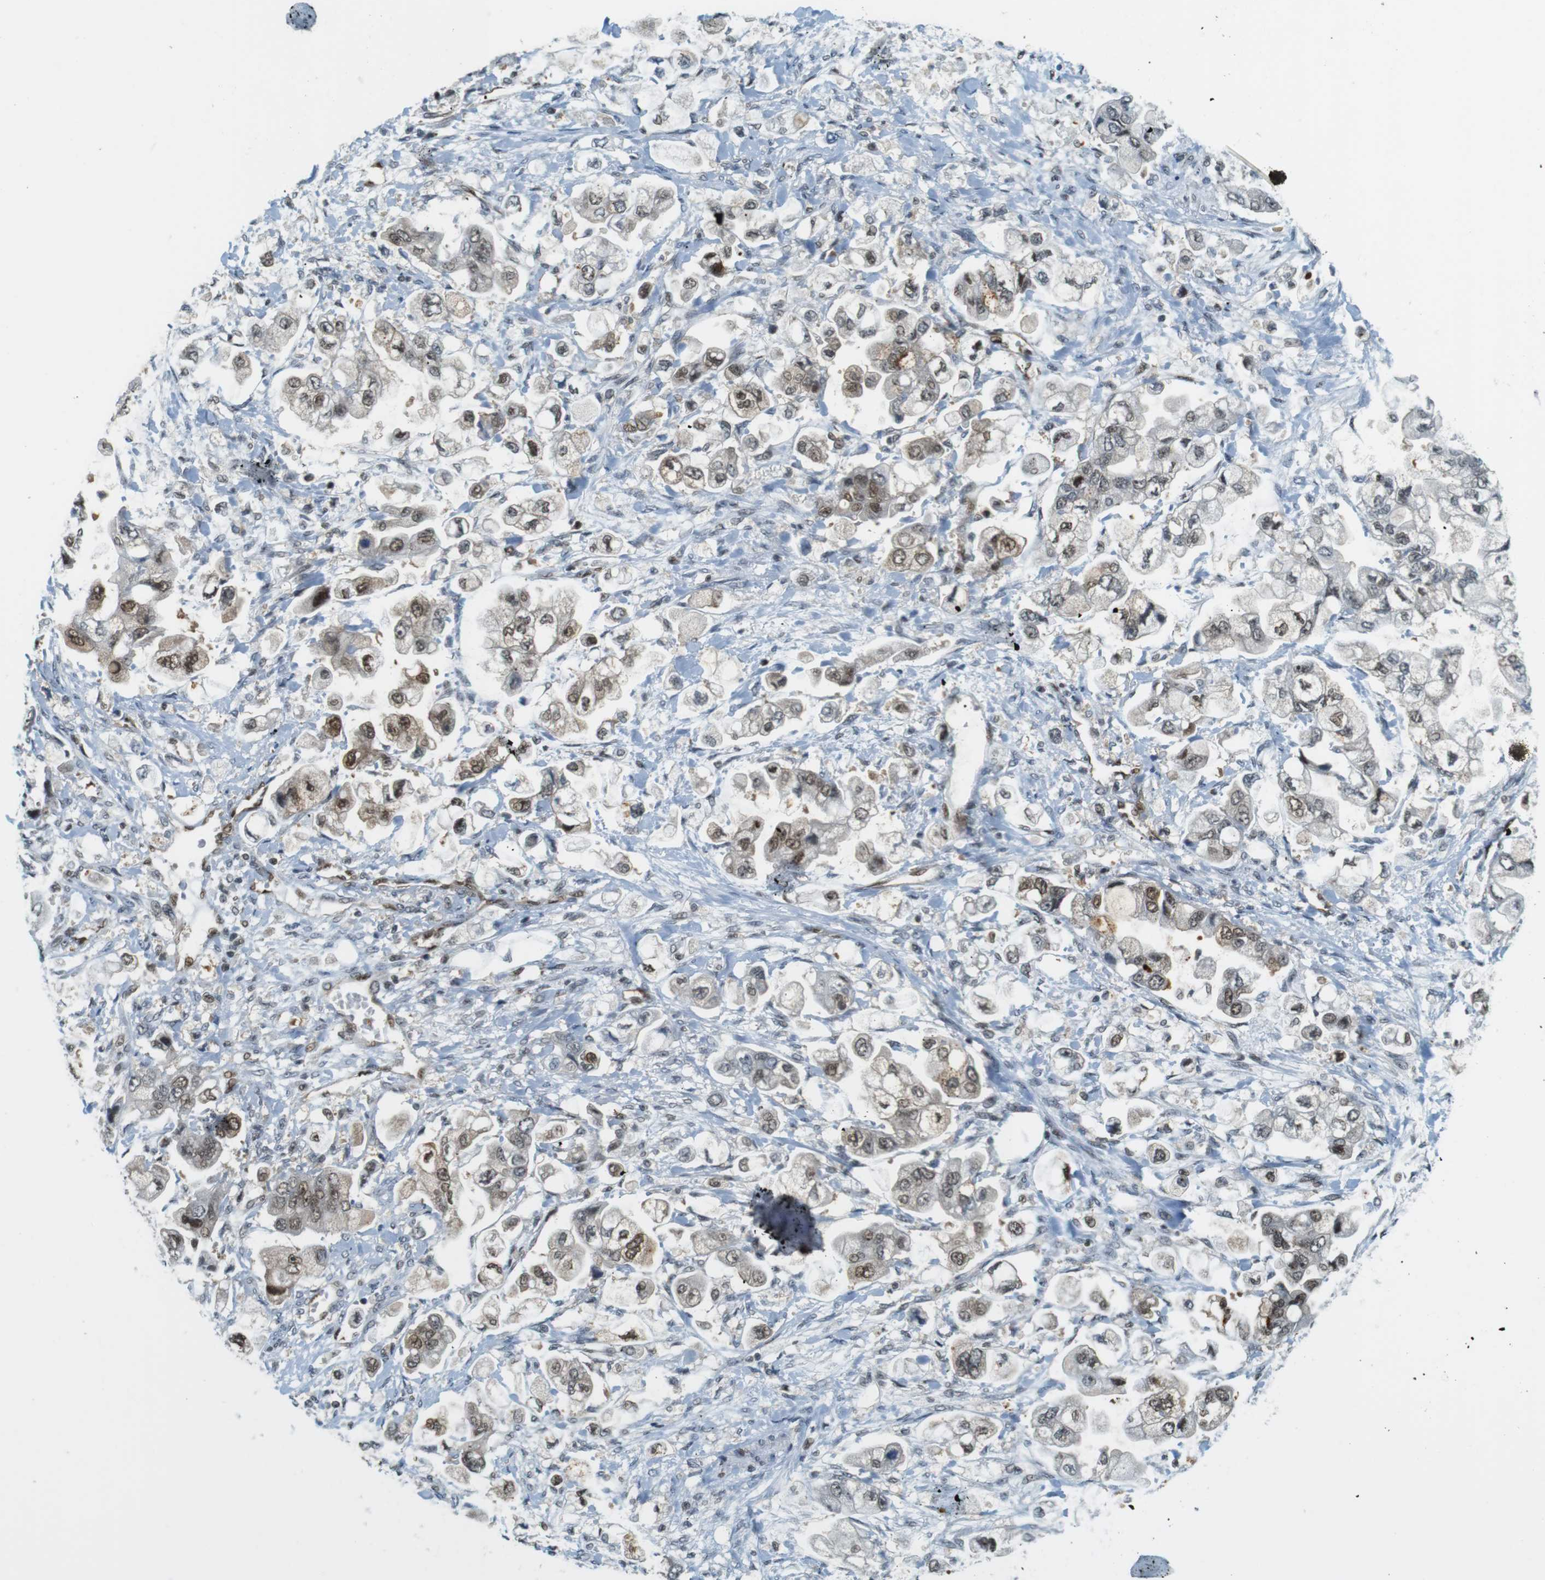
{"staining": {"intensity": "moderate", "quantity": ">75%", "location": "cytoplasmic/membranous,nuclear"}, "tissue": "stomach cancer", "cell_type": "Tumor cells", "image_type": "cancer", "snomed": [{"axis": "morphology", "description": "Normal tissue, NOS"}, {"axis": "morphology", "description": "Adenocarcinoma, NOS"}, {"axis": "topography", "description": "Stomach"}], "caption": "Human stomach cancer stained with a protein marker reveals moderate staining in tumor cells.", "gene": "UBB", "patient": {"sex": "male", "age": 62}}